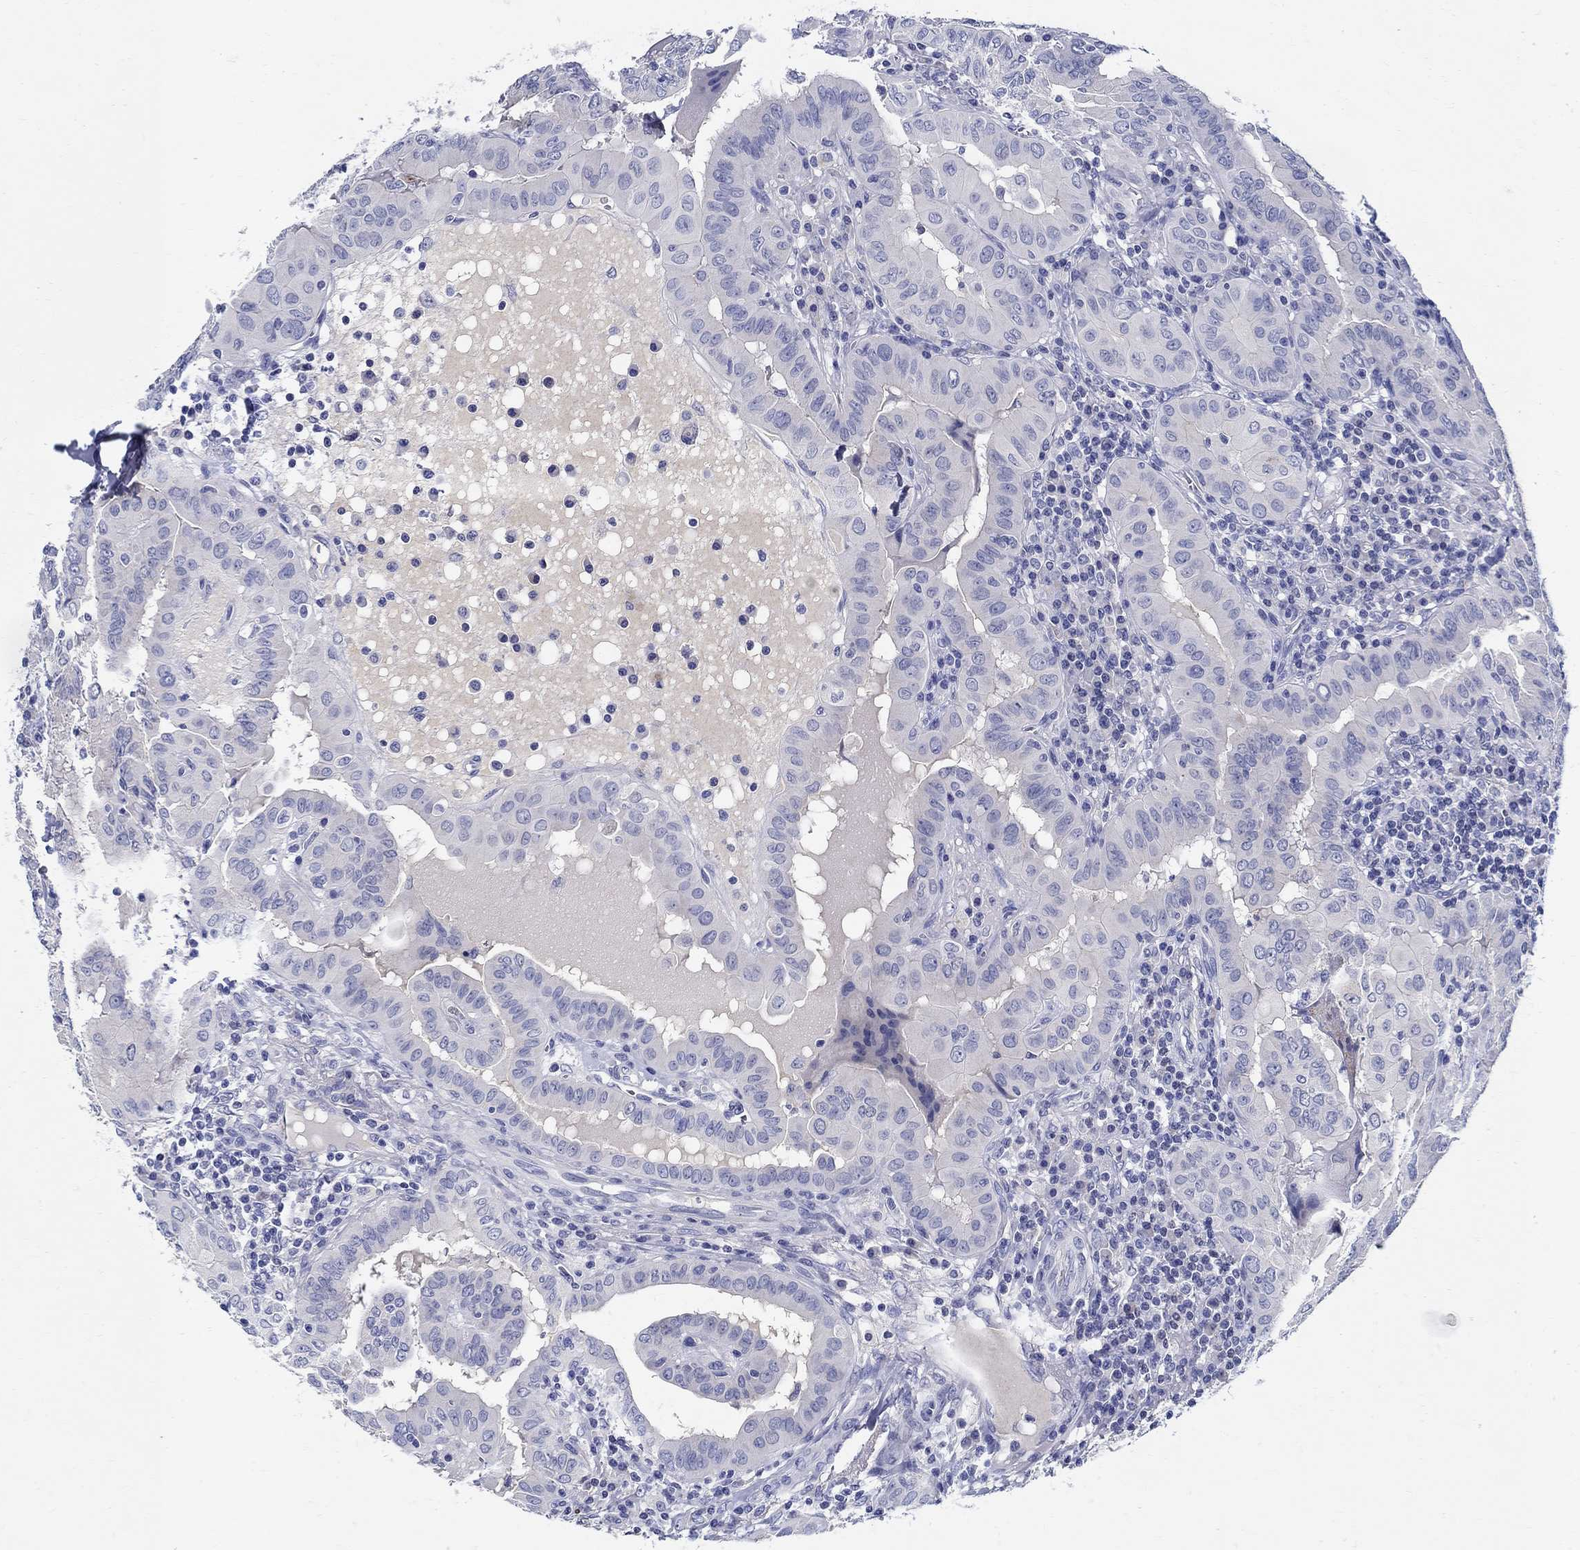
{"staining": {"intensity": "negative", "quantity": "none", "location": "none"}, "tissue": "thyroid cancer", "cell_type": "Tumor cells", "image_type": "cancer", "snomed": [{"axis": "morphology", "description": "Papillary adenocarcinoma, NOS"}, {"axis": "topography", "description": "Thyroid gland"}], "caption": "Immunohistochemistry (IHC) micrograph of human thyroid cancer stained for a protein (brown), which reveals no expression in tumor cells. (Brightfield microscopy of DAB immunohistochemistry (IHC) at high magnification).", "gene": "CRYGD", "patient": {"sex": "female", "age": 37}}